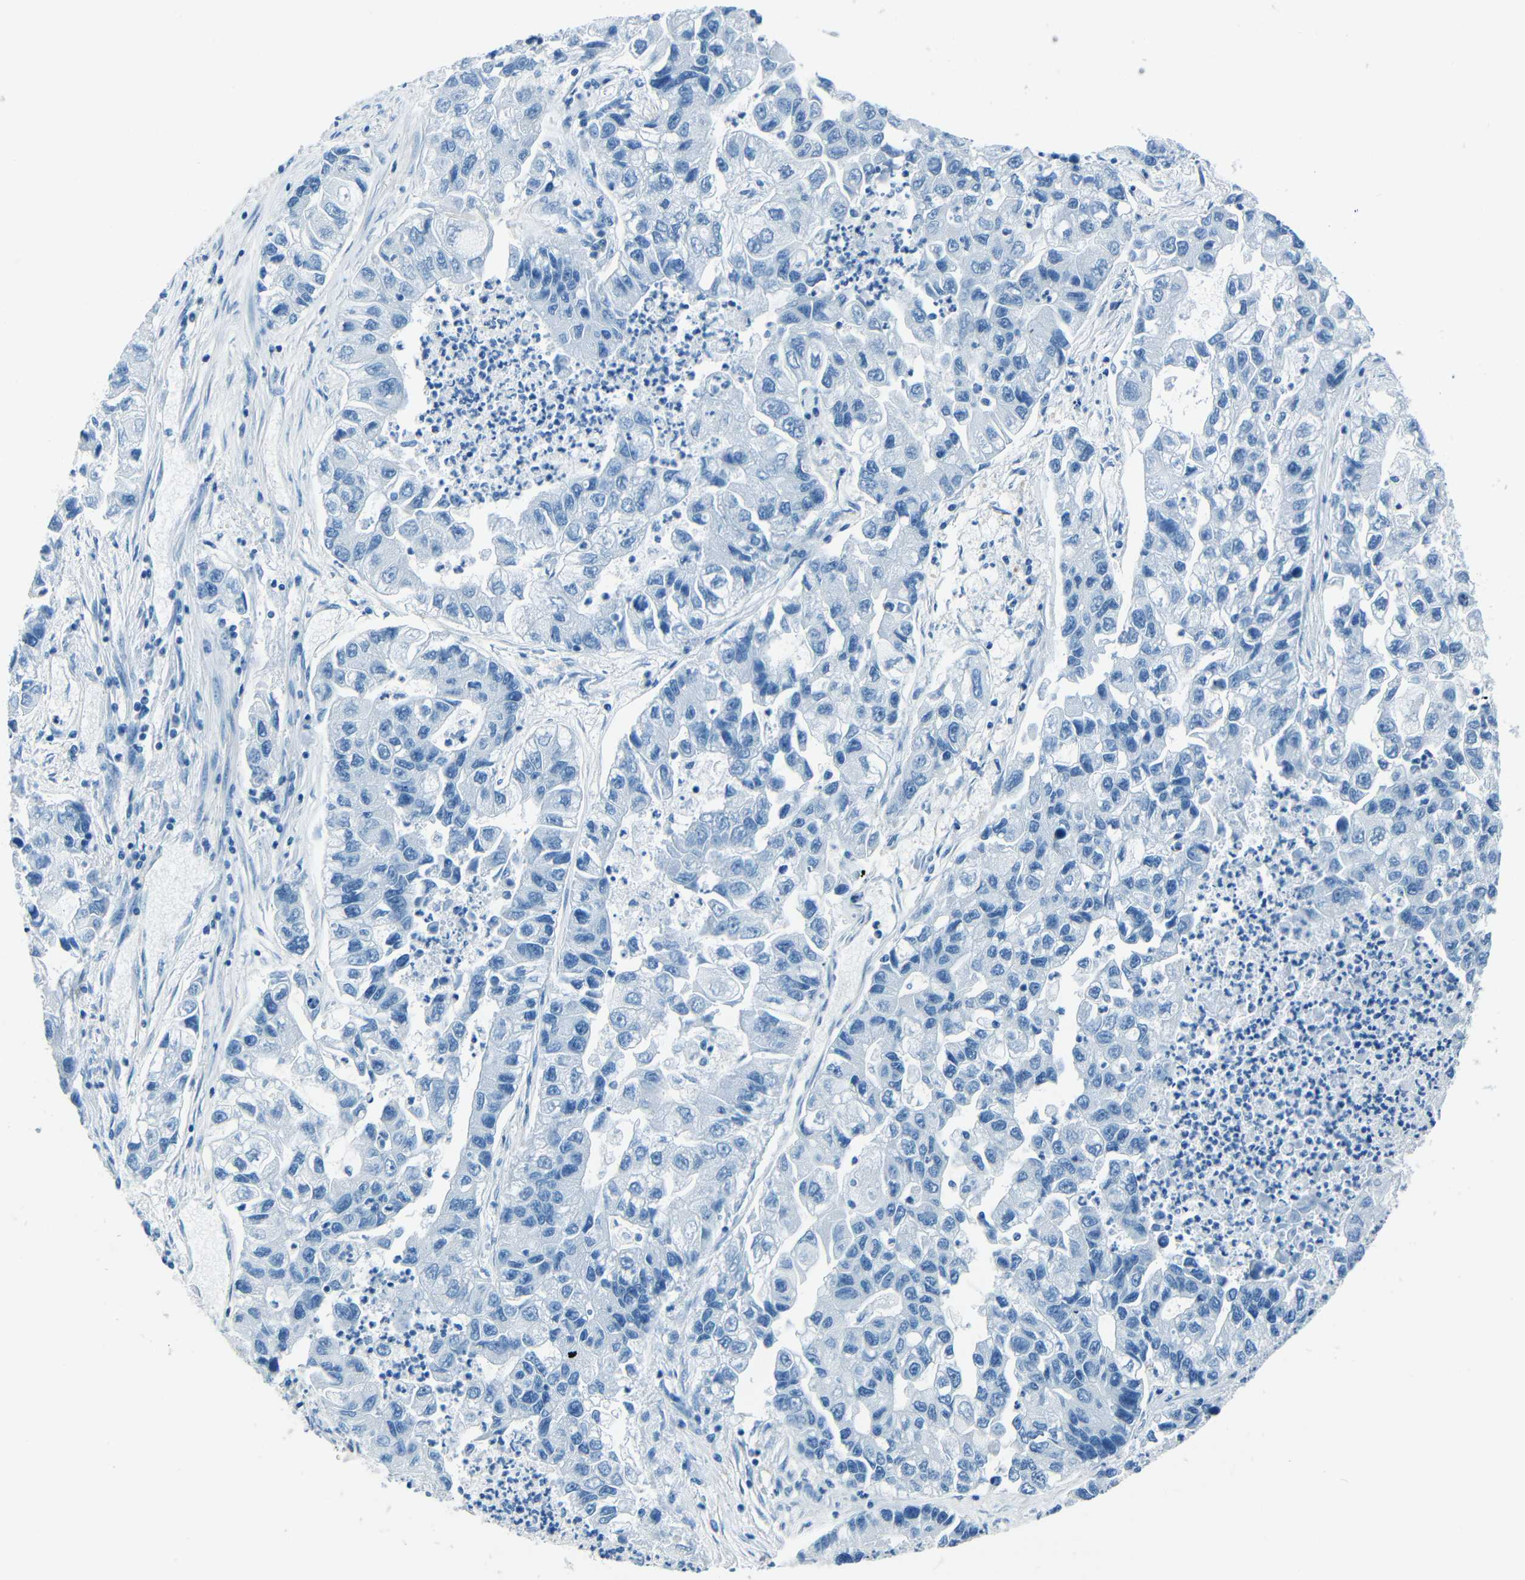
{"staining": {"intensity": "negative", "quantity": "none", "location": "none"}, "tissue": "lung cancer", "cell_type": "Tumor cells", "image_type": "cancer", "snomed": [{"axis": "morphology", "description": "Adenocarcinoma, NOS"}, {"axis": "topography", "description": "Lung"}], "caption": "Tumor cells show no significant protein staining in lung cancer (adenocarcinoma).", "gene": "FBN2", "patient": {"sex": "female", "age": 51}}